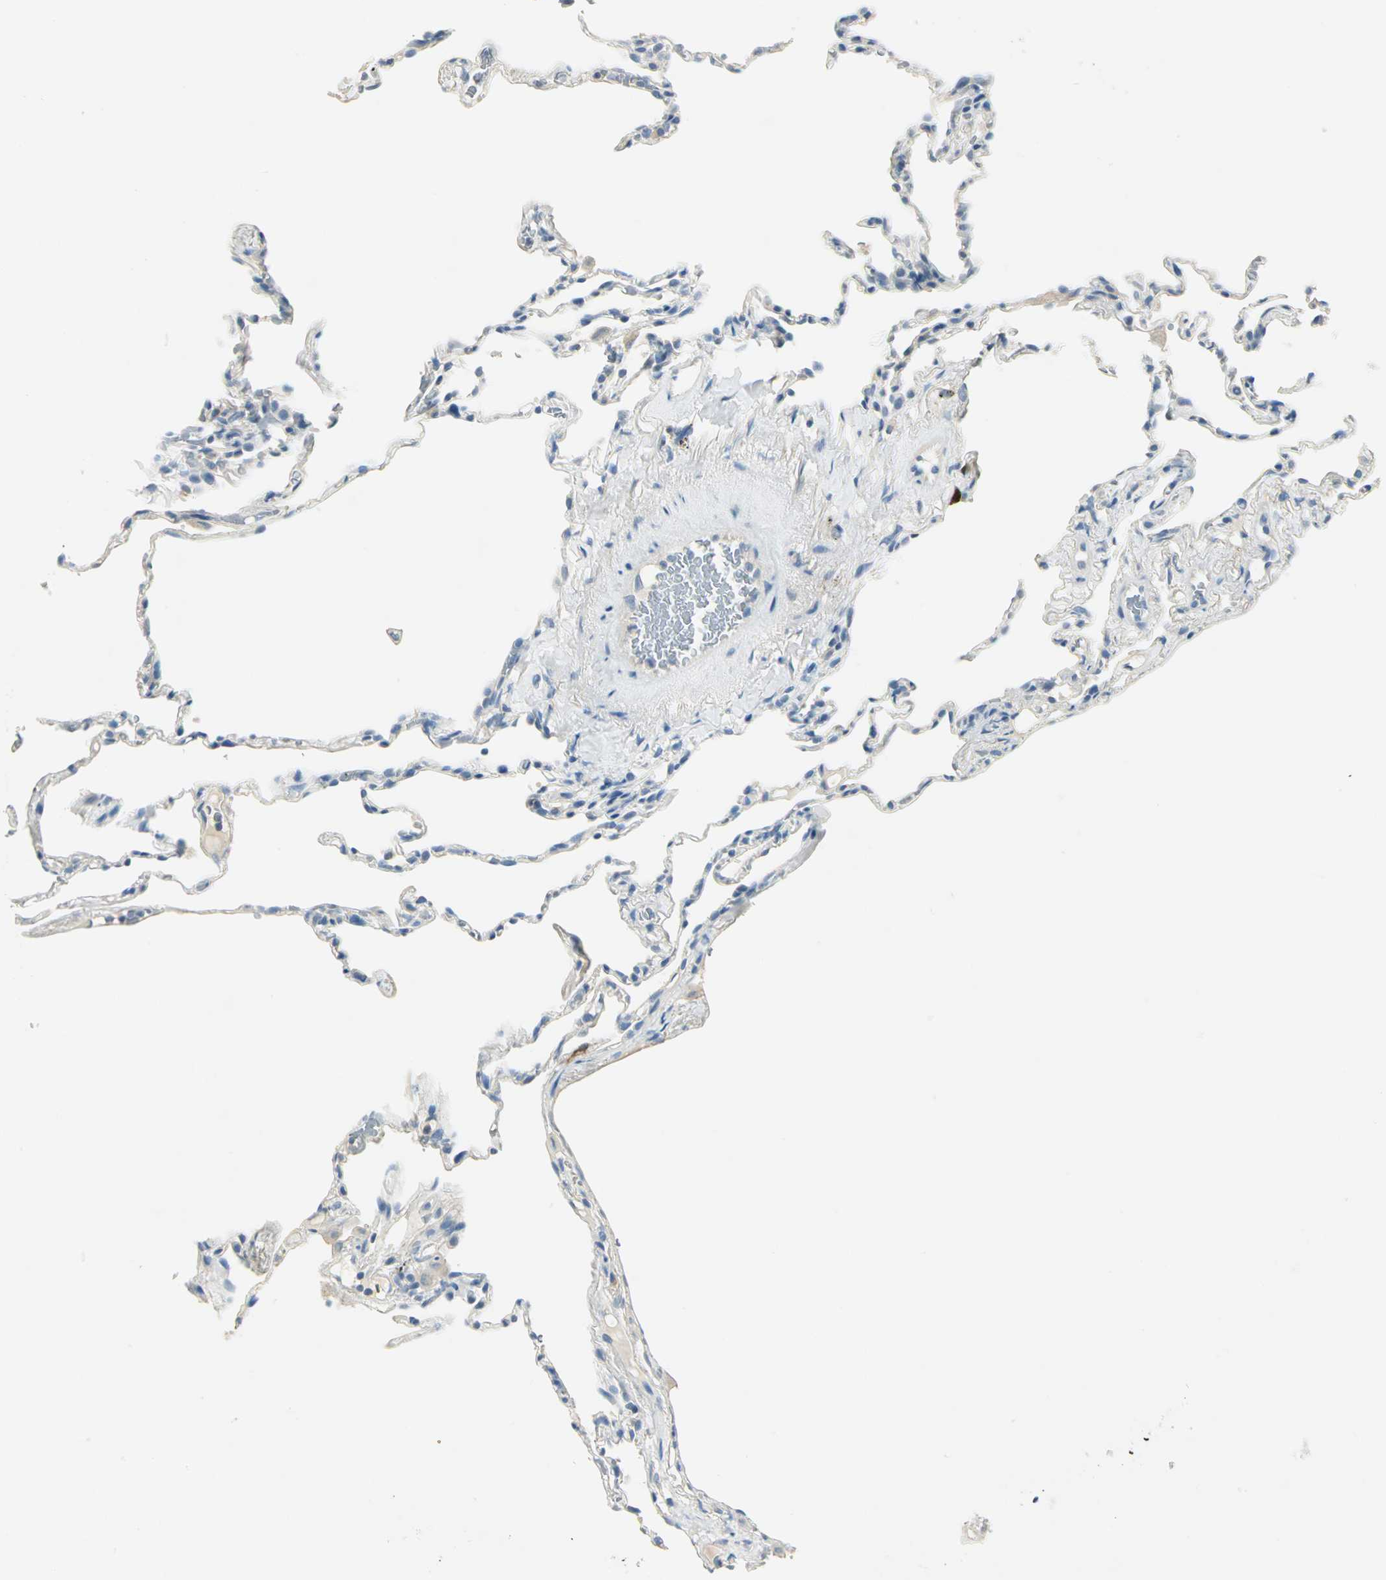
{"staining": {"intensity": "negative", "quantity": "none", "location": "none"}, "tissue": "lung", "cell_type": "Alveolar cells", "image_type": "normal", "snomed": [{"axis": "morphology", "description": "Normal tissue, NOS"}, {"axis": "topography", "description": "Lung"}], "caption": "Human lung stained for a protein using IHC exhibits no staining in alveolar cells.", "gene": "UCHL1", "patient": {"sex": "male", "age": 59}}